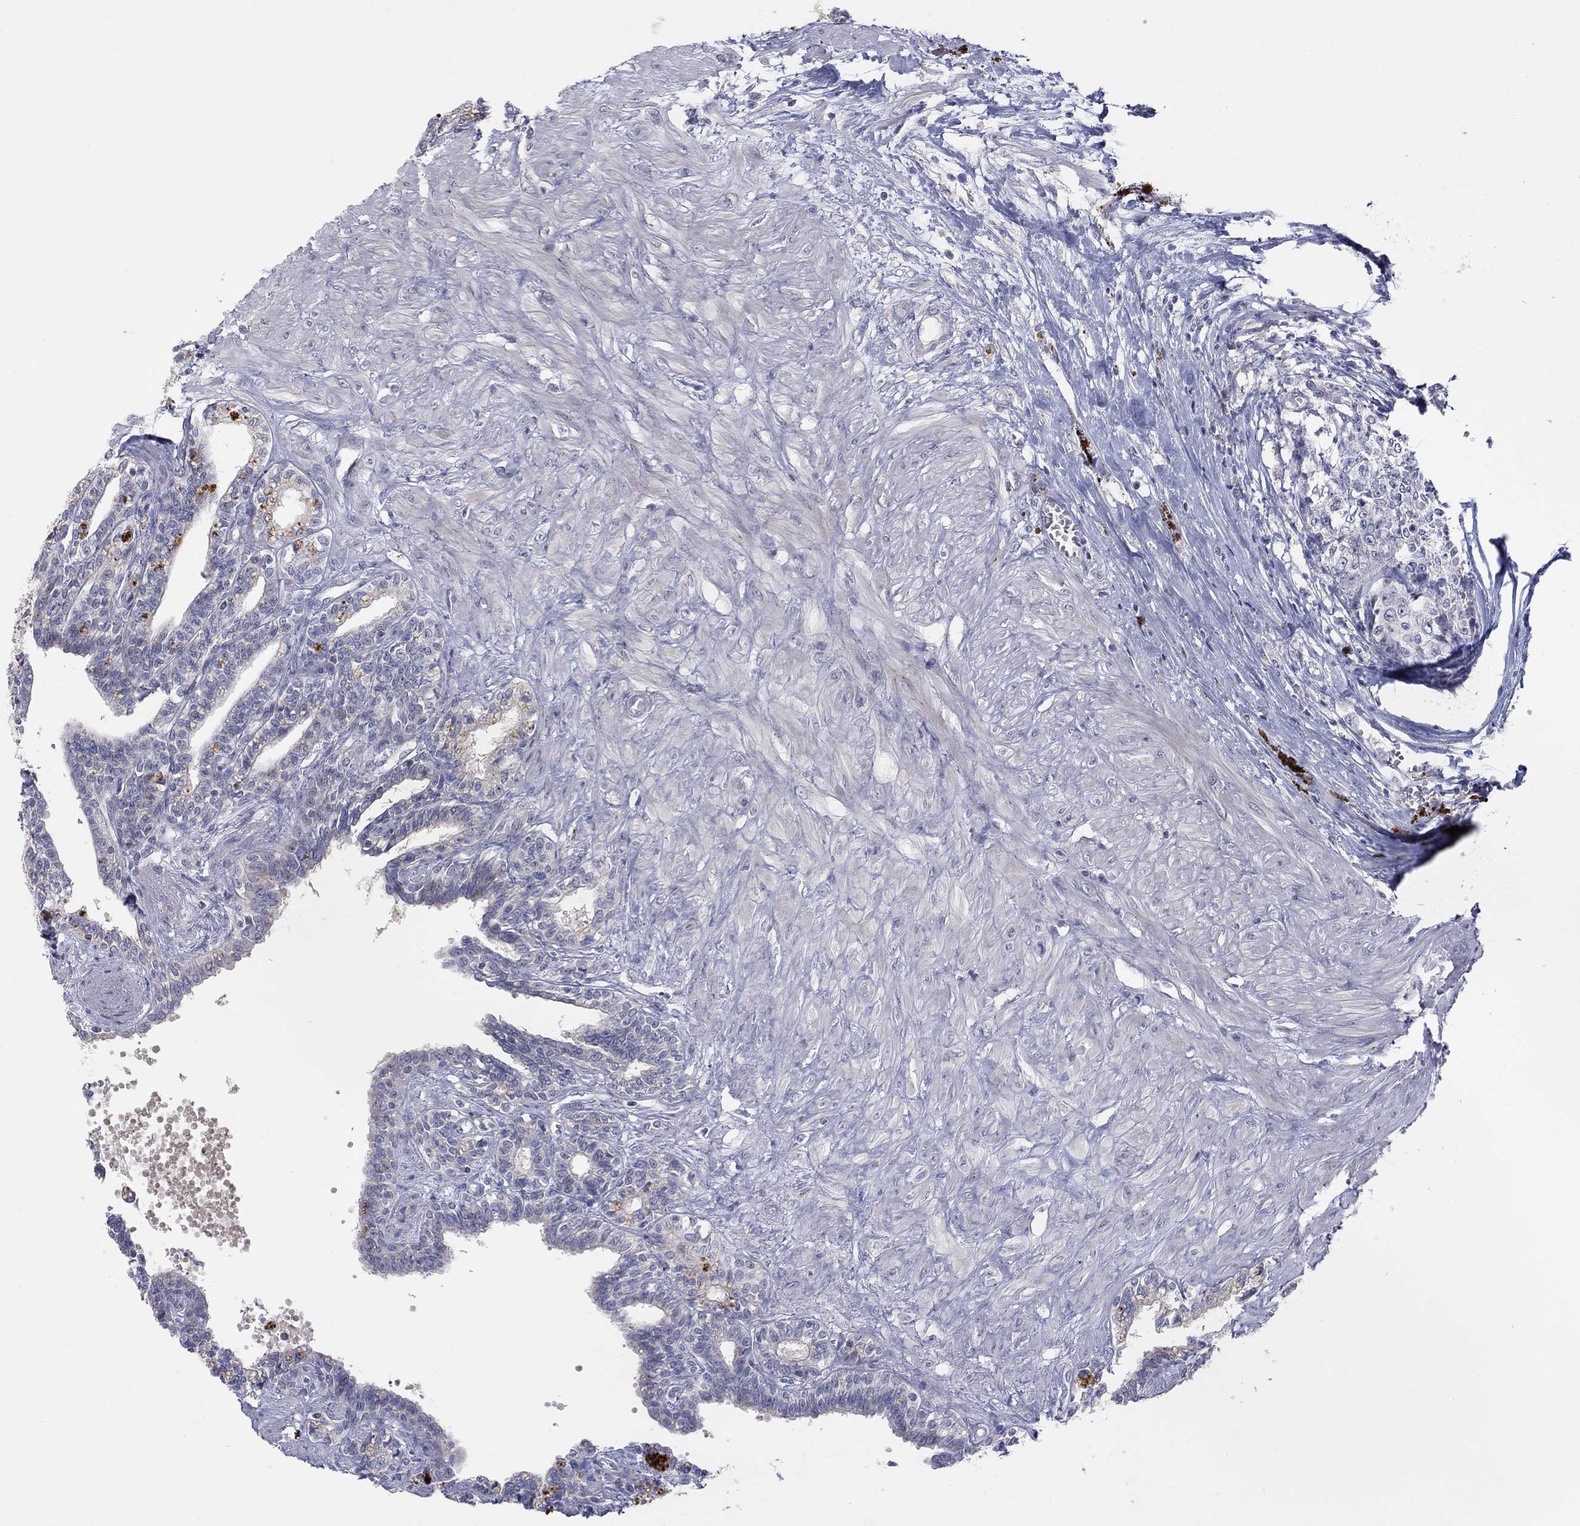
{"staining": {"intensity": "negative", "quantity": "none", "location": "none"}, "tissue": "seminal vesicle", "cell_type": "Glandular cells", "image_type": "normal", "snomed": [{"axis": "morphology", "description": "Normal tissue, NOS"}, {"axis": "morphology", "description": "Urothelial carcinoma, NOS"}, {"axis": "topography", "description": "Urinary bladder"}, {"axis": "topography", "description": "Seminal veicle"}], "caption": "IHC image of normal seminal vesicle: seminal vesicle stained with DAB (3,3'-diaminobenzidine) shows no significant protein expression in glandular cells.", "gene": "AMN1", "patient": {"sex": "male", "age": 76}}